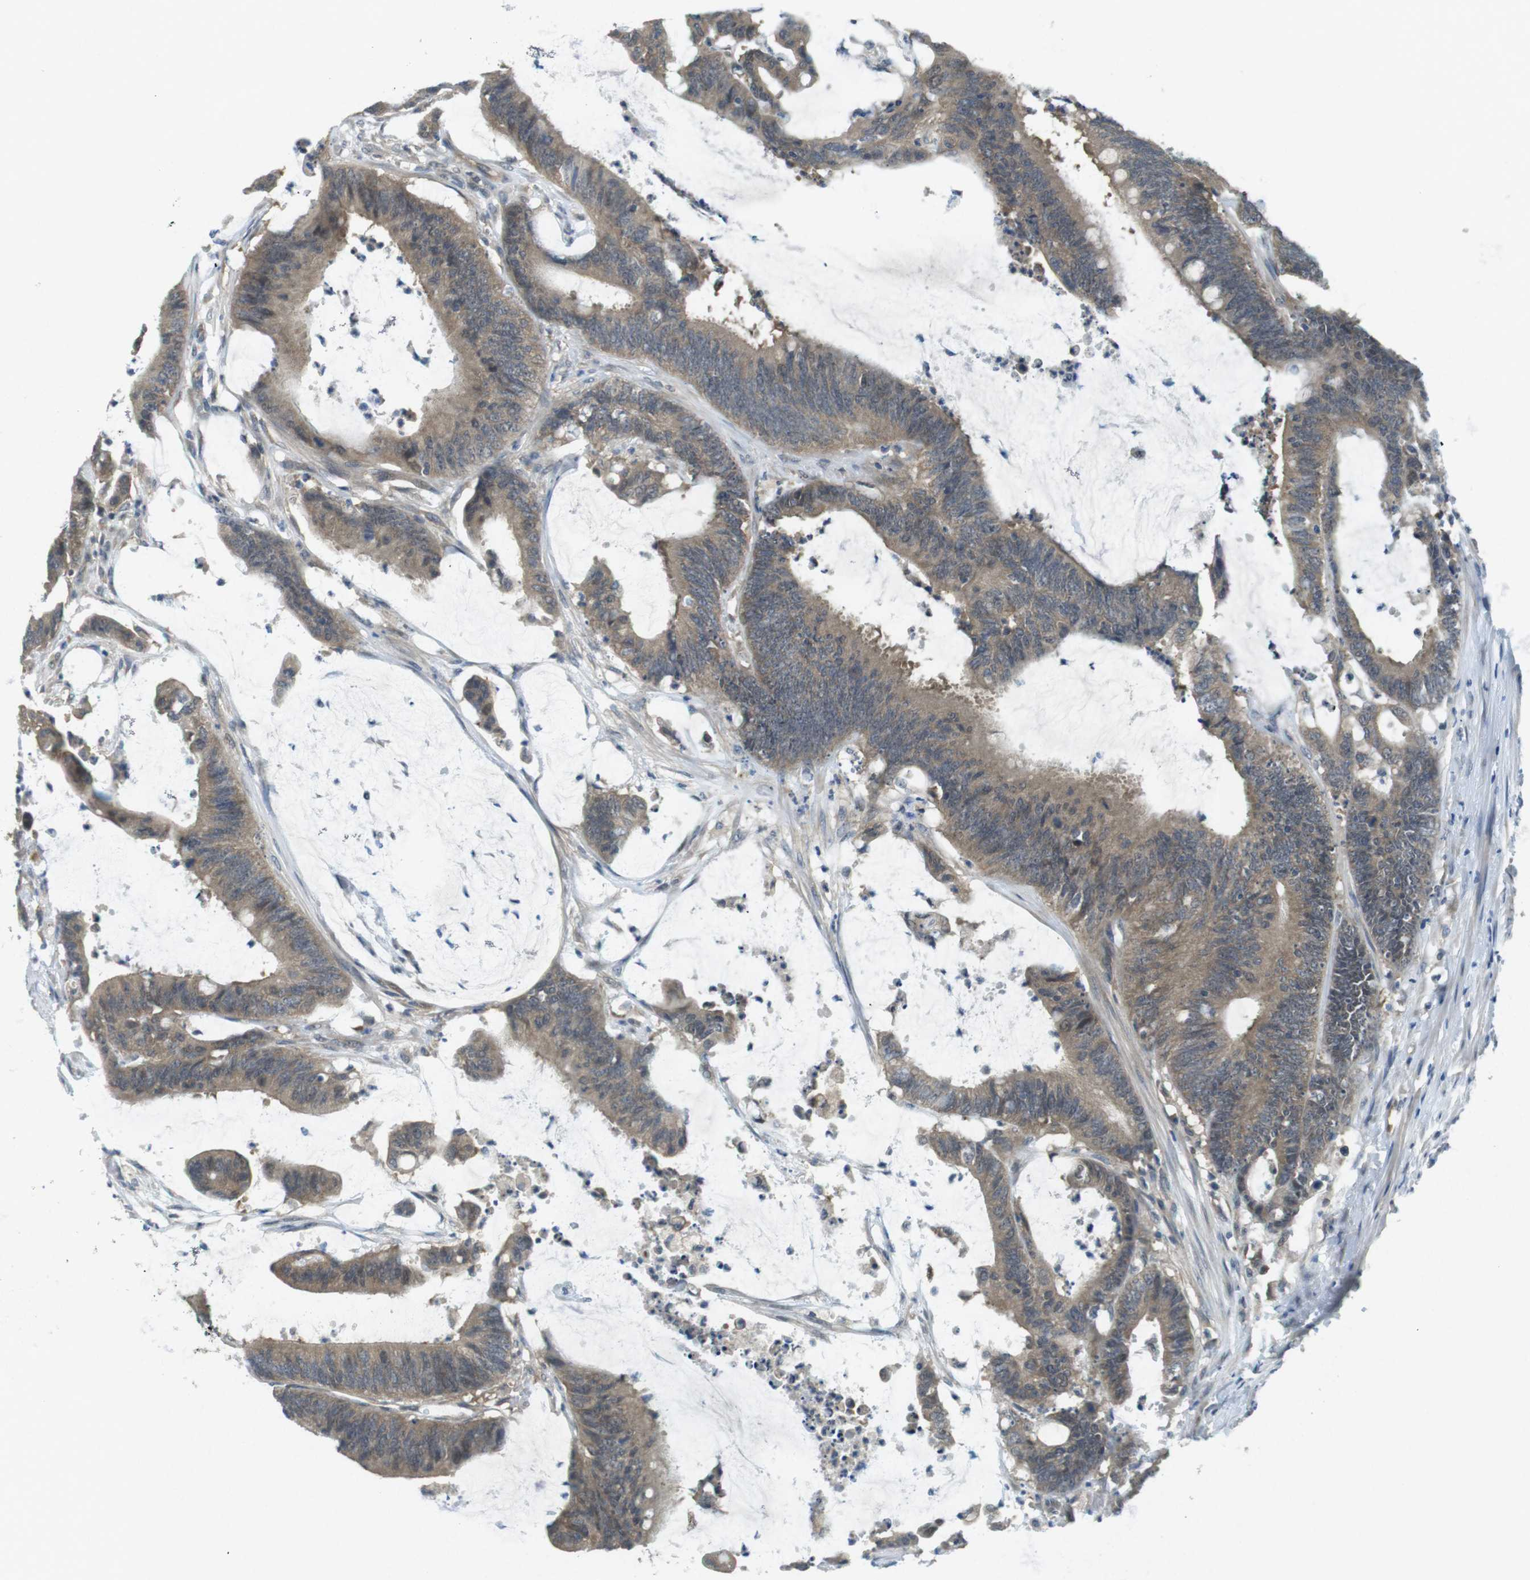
{"staining": {"intensity": "moderate", "quantity": ">75%", "location": "cytoplasmic/membranous"}, "tissue": "colorectal cancer", "cell_type": "Tumor cells", "image_type": "cancer", "snomed": [{"axis": "morphology", "description": "Adenocarcinoma, NOS"}, {"axis": "topography", "description": "Rectum"}], "caption": "Colorectal adenocarcinoma stained with a brown dye exhibits moderate cytoplasmic/membranous positive expression in about >75% of tumor cells.", "gene": "SUGT1", "patient": {"sex": "female", "age": 66}}